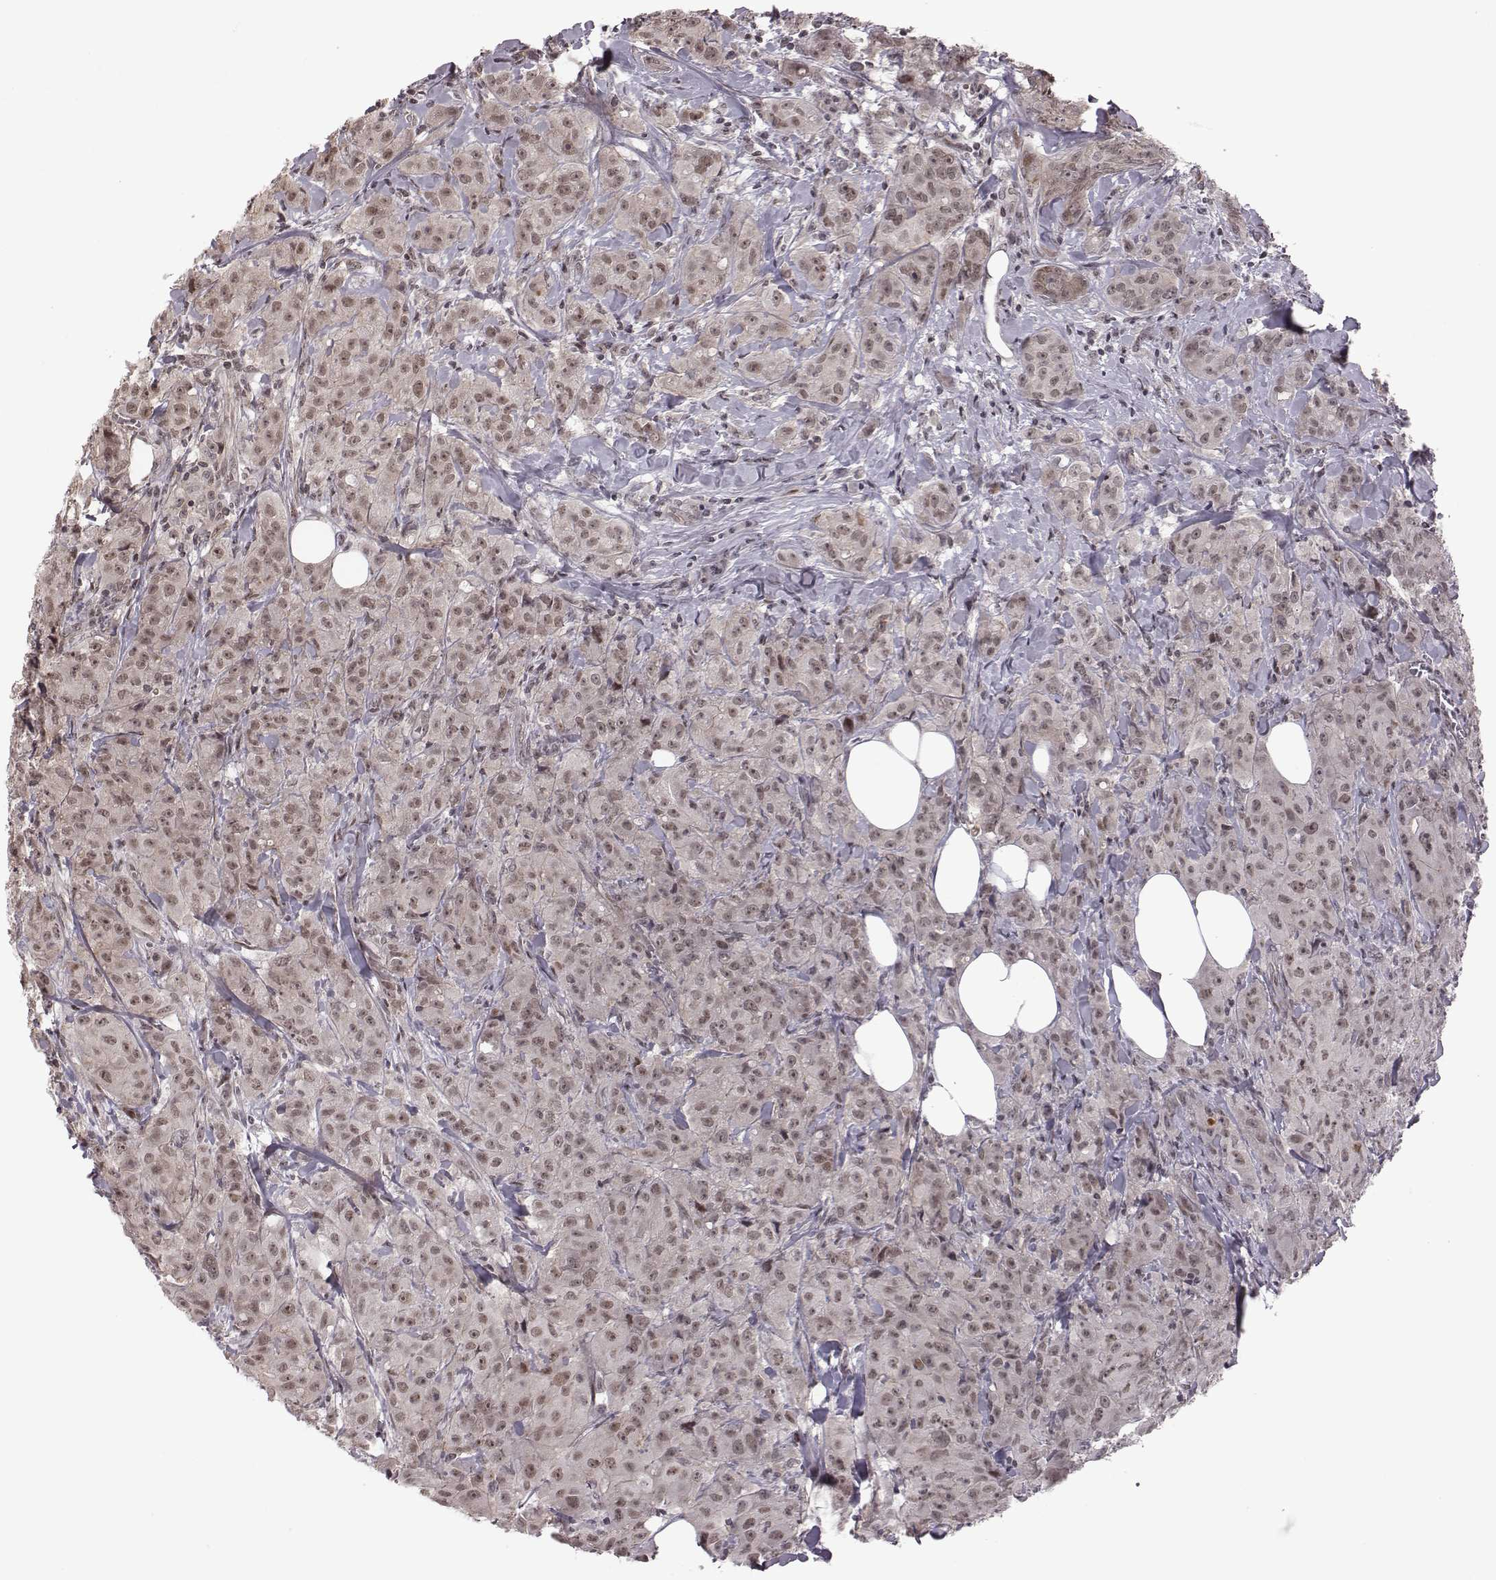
{"staining": {"intensity": "negative", "quantity": "none", "location": "none"}, "tissue": "breast cancer", "cell_type": "Tumor cells", "image_type": "cancer", "snomed": [{"axis": "morphology", "description": "Duct carcinoma"}, {"axis": "topography", "description": "Breast"}], "caption": "Intraductal carcinoma (breast) stained for a protein using IHC displays no staining tumor cells.", "gene": "RPL3", "patient": {"sex": "female", "age": 43}}